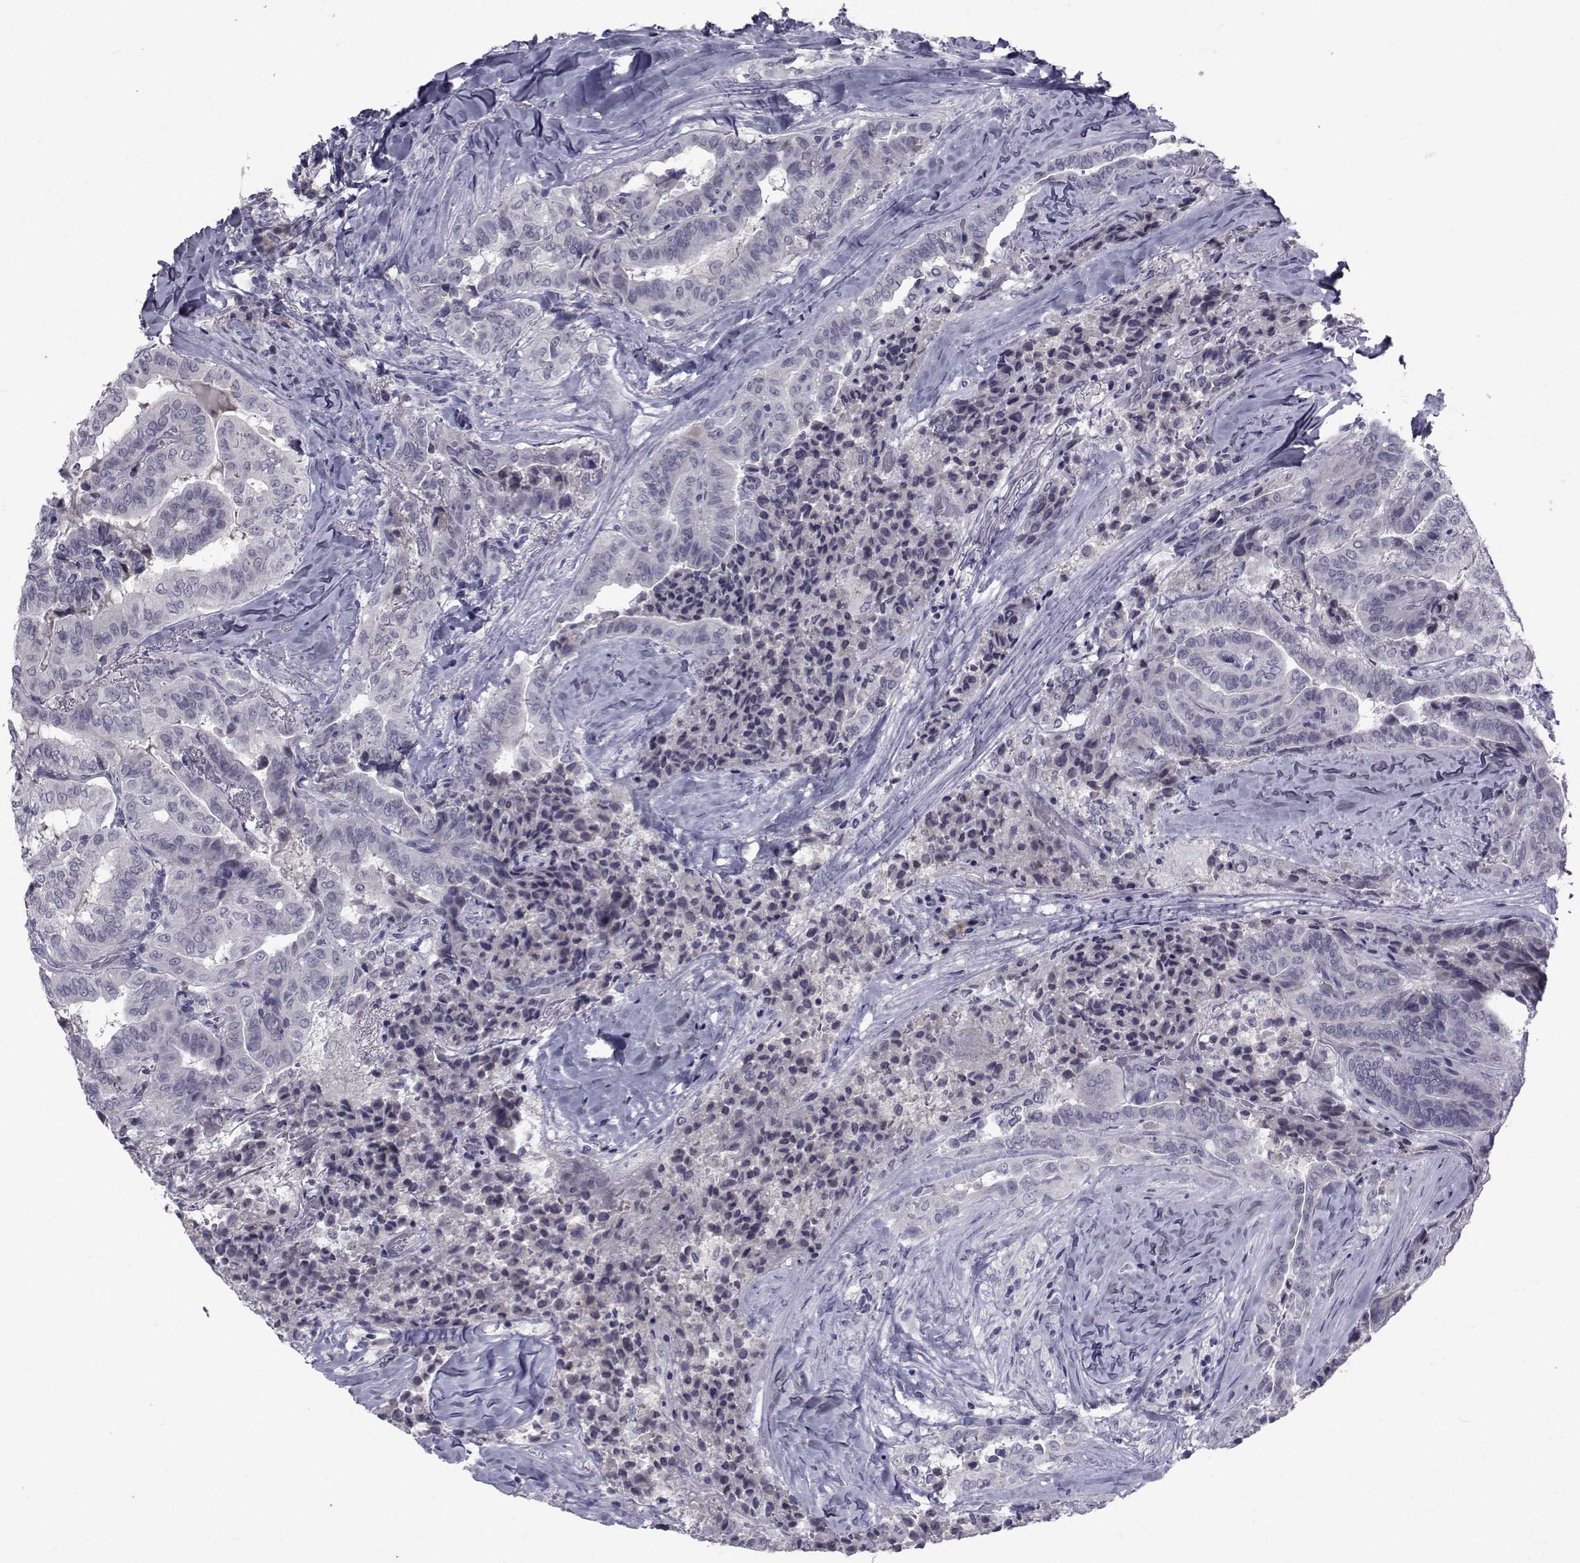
{"staining": {"intensity": "negative", "quantity": "none", "location": "none"}, "tissue": "thyroid cancer", "cell_type": "Tumor cells", "image_type": "cancer", "snomed": [{"axis": "morphology", "description": "Papillary adenocarcinoma, NOS"}, {"axis": "topography", "description": "Thyroid gland"}], "caption": "The image exhibits no staining of tumor cells in papillary adenocarcinoma (thyroid).", "gene": "PAX2", "patient": {"sex": "female", "age": 68}}